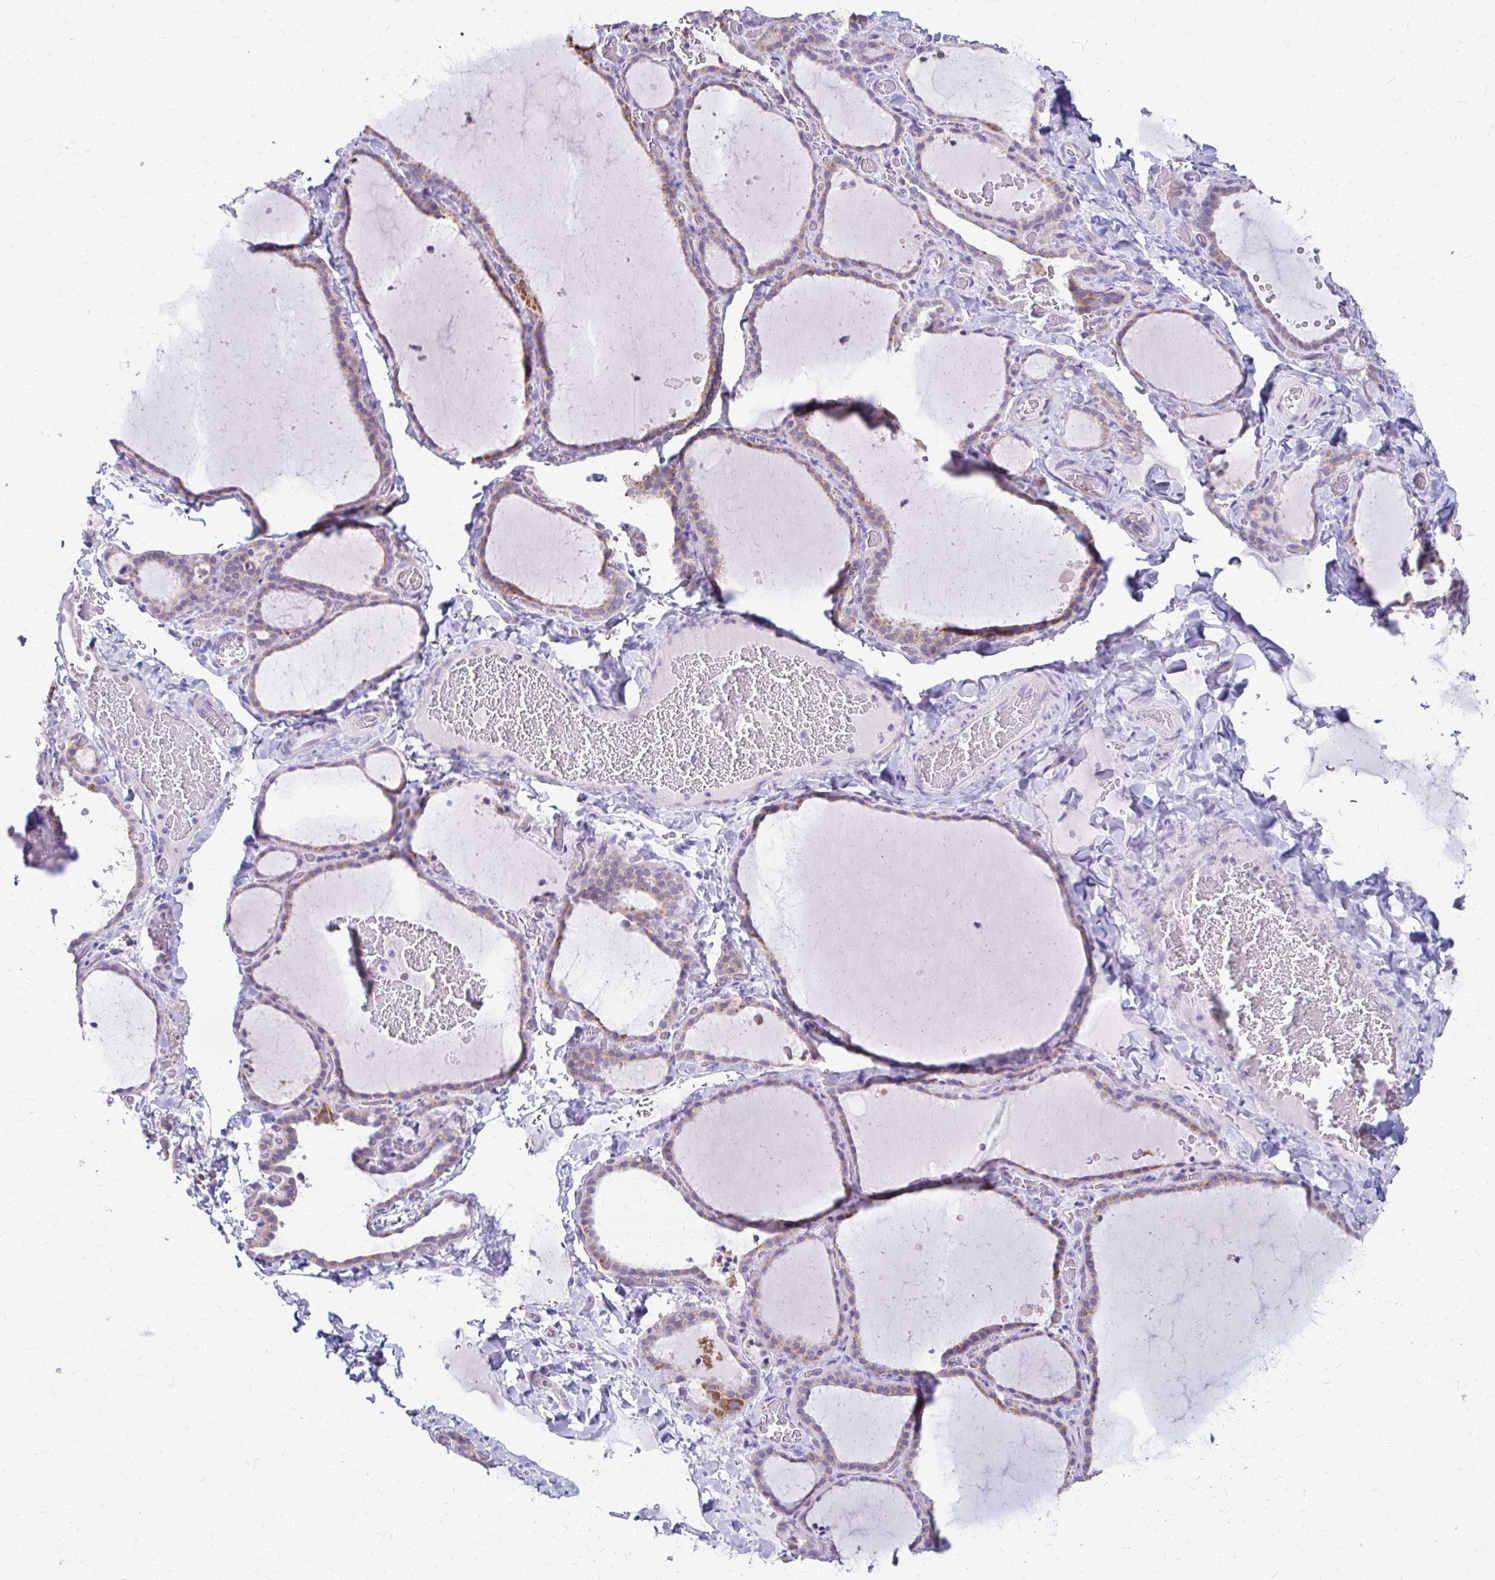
{"staining": {"intensity": "moderate", "quantity": "<25%", "location": "cytoplasmic/membranous"}, "tissue": "thyroid gland", "cell_type": "Glandular cells", "image_type": "normal", "snomed": [{"axis": "morphology", "description": "Normal tissue, NOS"}, {"axis": "topography", "description": "Thyroid gland"}], "caption": "A high-resolution histopathology image shows IHC staining of benign thyroid gland, which exhibits moderate cytoplasmic/membranous positivity in approximately <25% of glandular cells.", "gene": "SAMD13", "patient": {"sex": "female", "age": 22}}